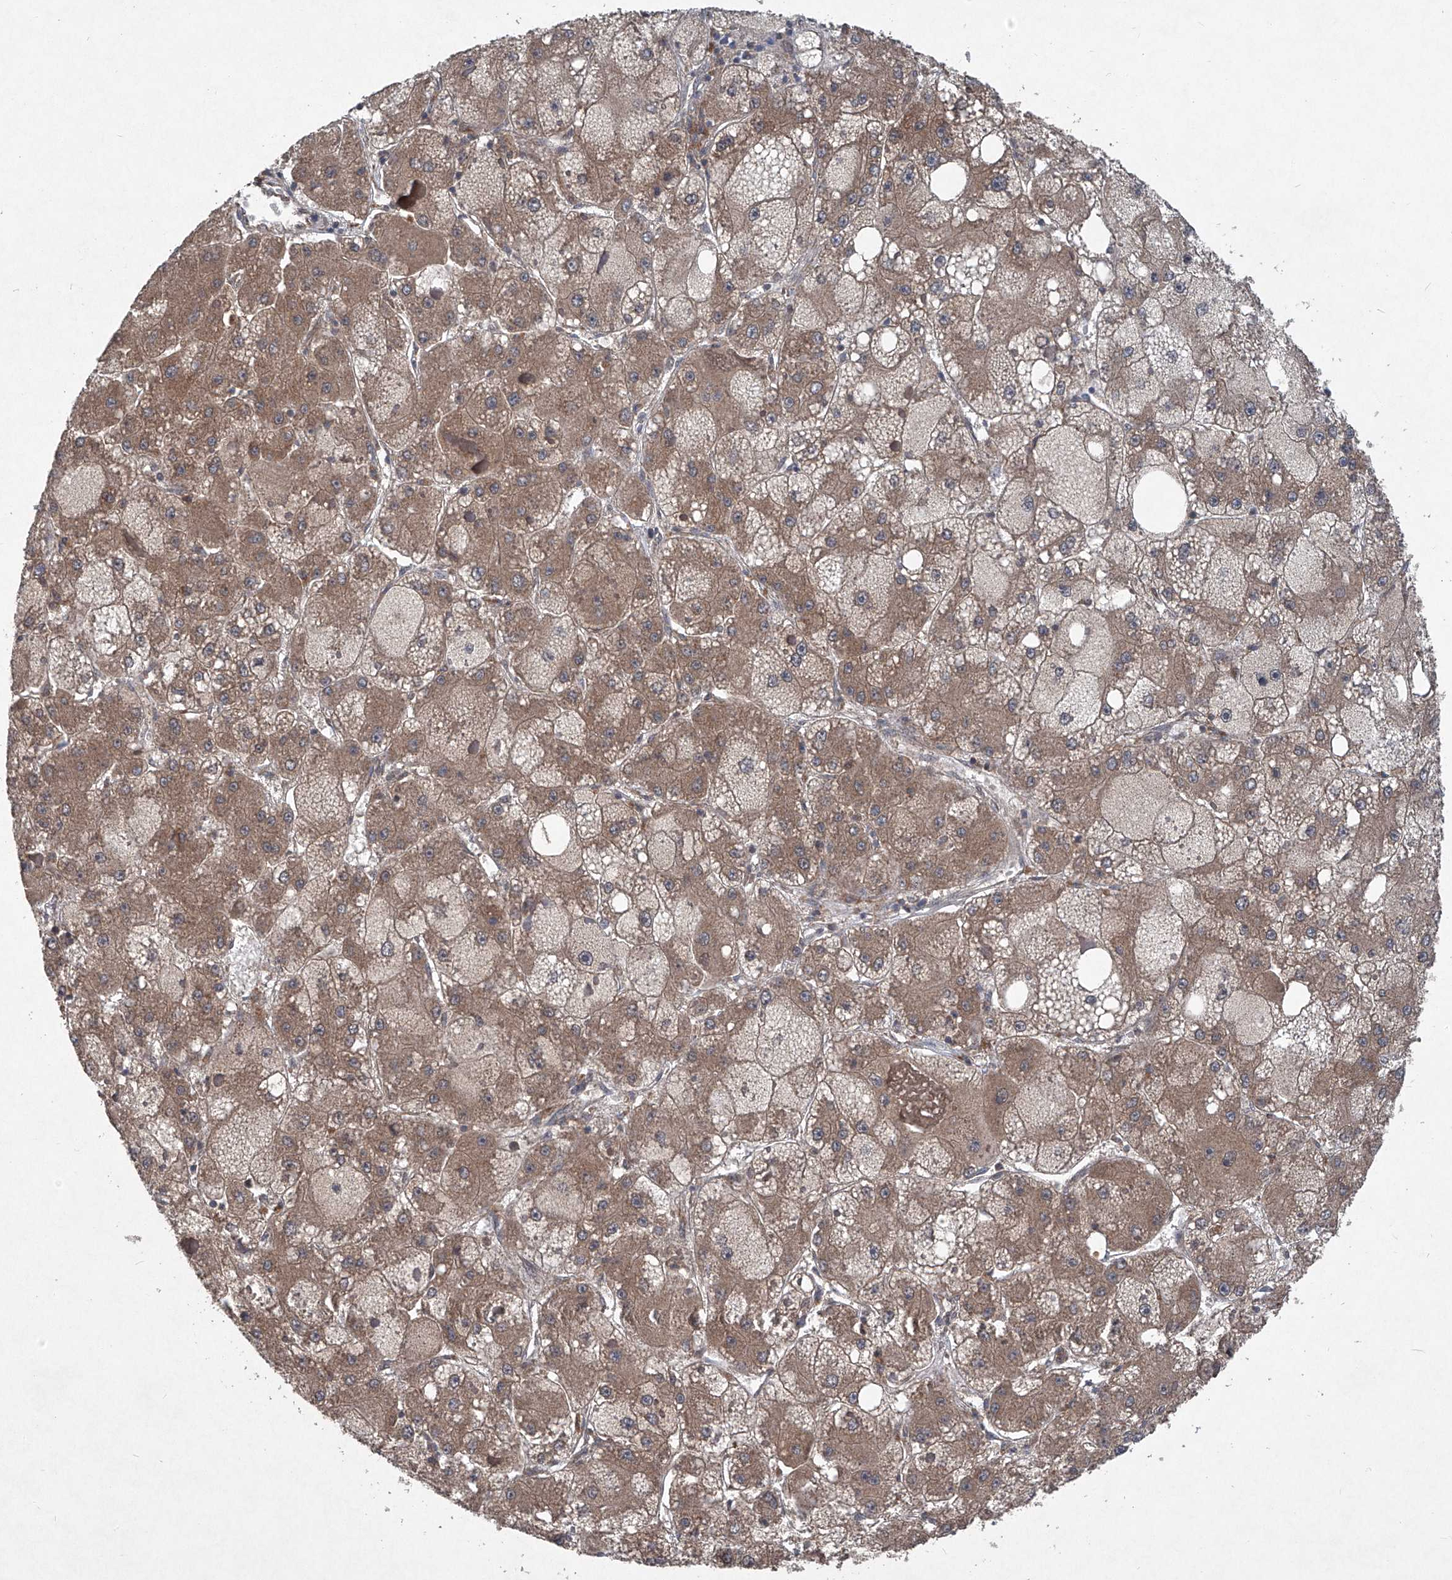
{"staining": {"intensity": "moderate", "quantity": ">75%", "location": "cytoplasmic/membranous"}, "tissue": "liver cancer", "cell_type": "Tumor cells", "image_type": "cancer", "snomed": [{"axis": "morphology", "description": "Carcinoma, Hepatocellular, NOS"}, {"axis": "topography", "description": "Liver"}], "caption": "Immunohistochemical staining of liver cancer reveals medium levels of moderate cytoplasmic/membranous protein positivity in about >75% of tumor cells.", "gene": "SUMF2", "patient": {"sex": "female", "age": 73}}